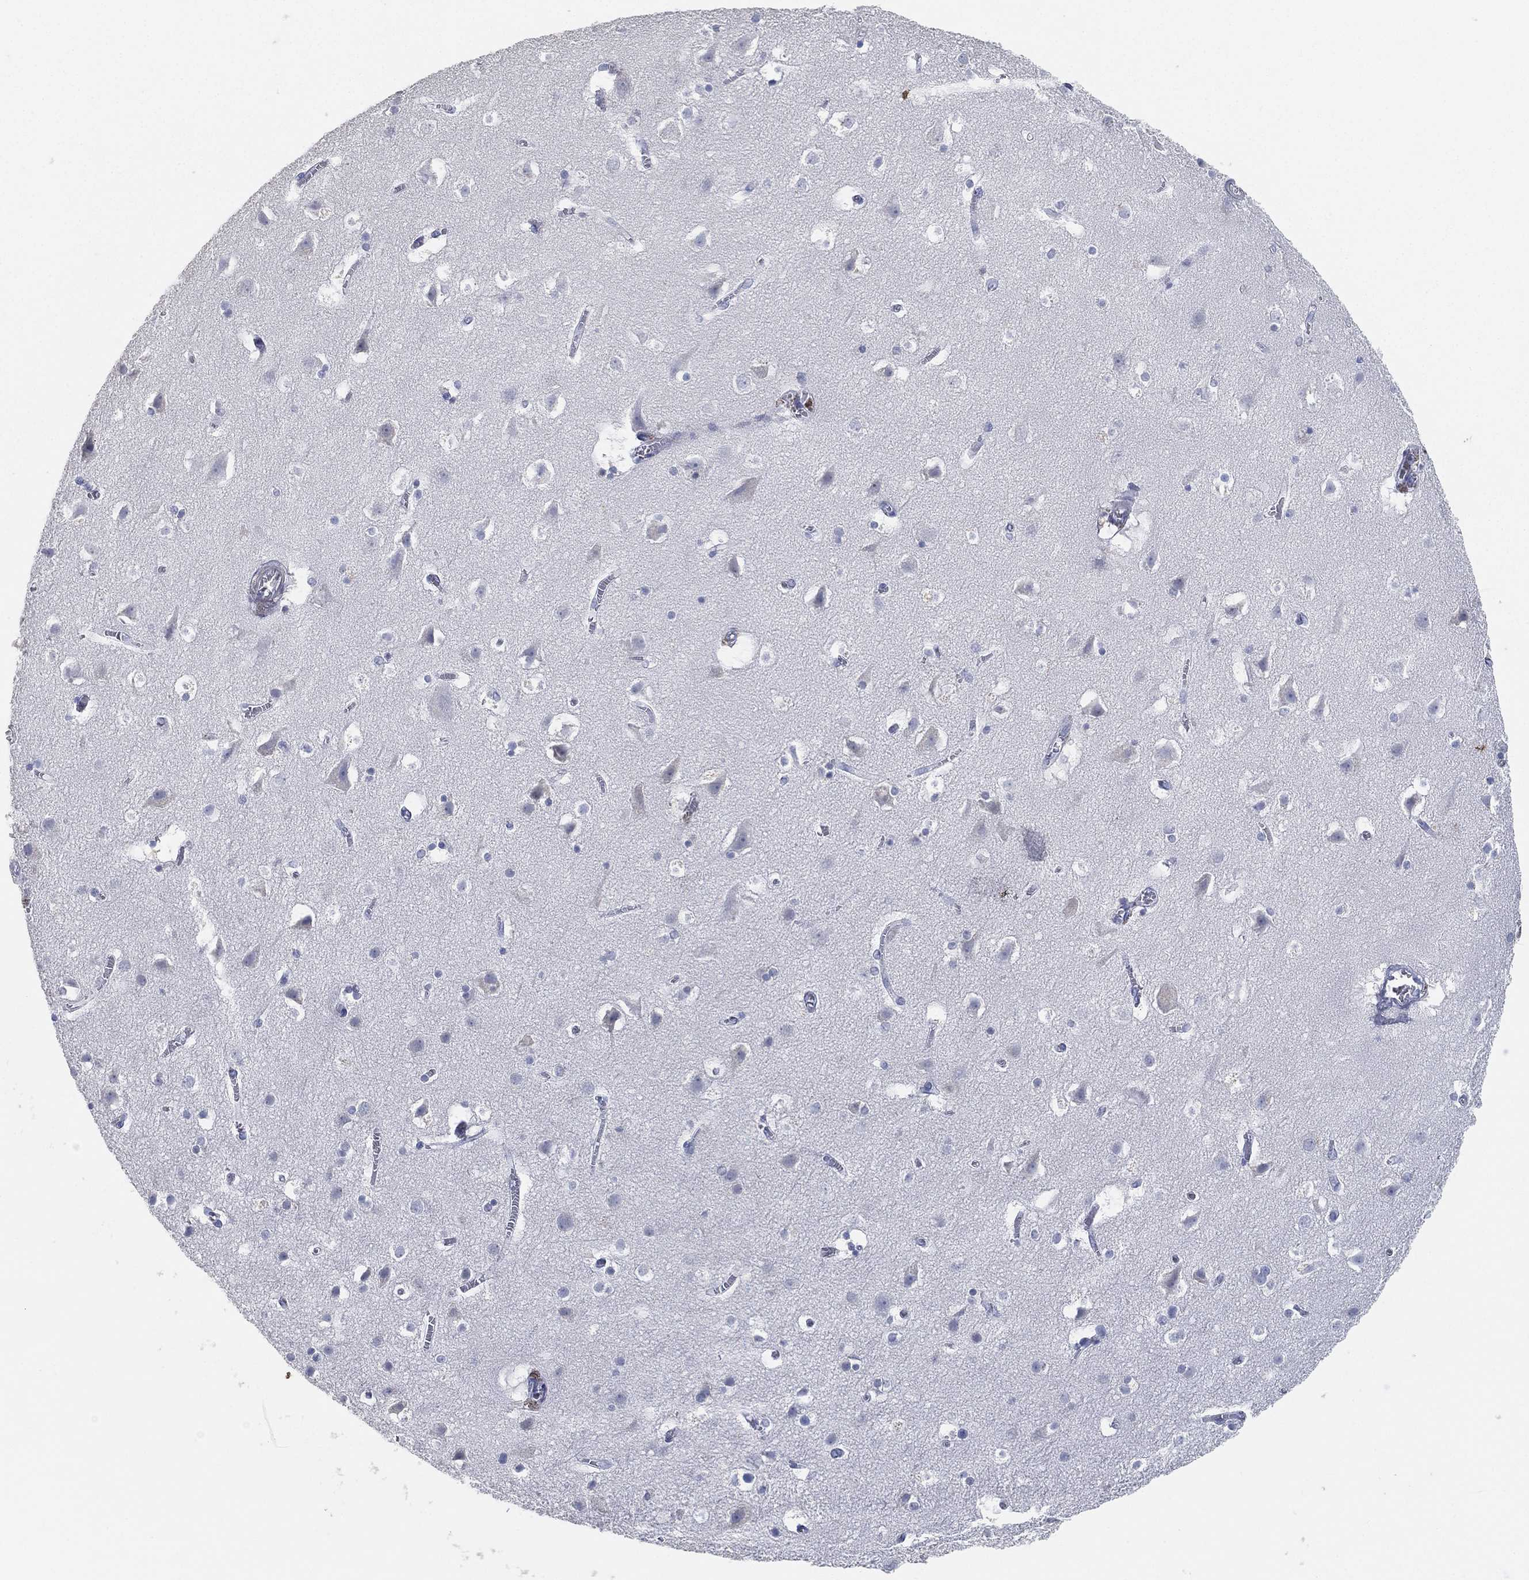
{"staining": {"intensity": "negative", "quantity": "none", "location": "none"}, "tissue": "cerebral cortex", "cell_type": "Endothelial cells", "image_type": "normal", "snomed": [{"axis": "morphology", "description": "Normal tissue, NOS"}, {"axis": "topography", "description": "Cerebral cortex"}], "caption": "Protein analysis of unremarkable cerebral cortex exhibits no significant positivity in endothelial cells.", "gene": "FAM187B", "patient": {"sex": "male", "age": 59}}